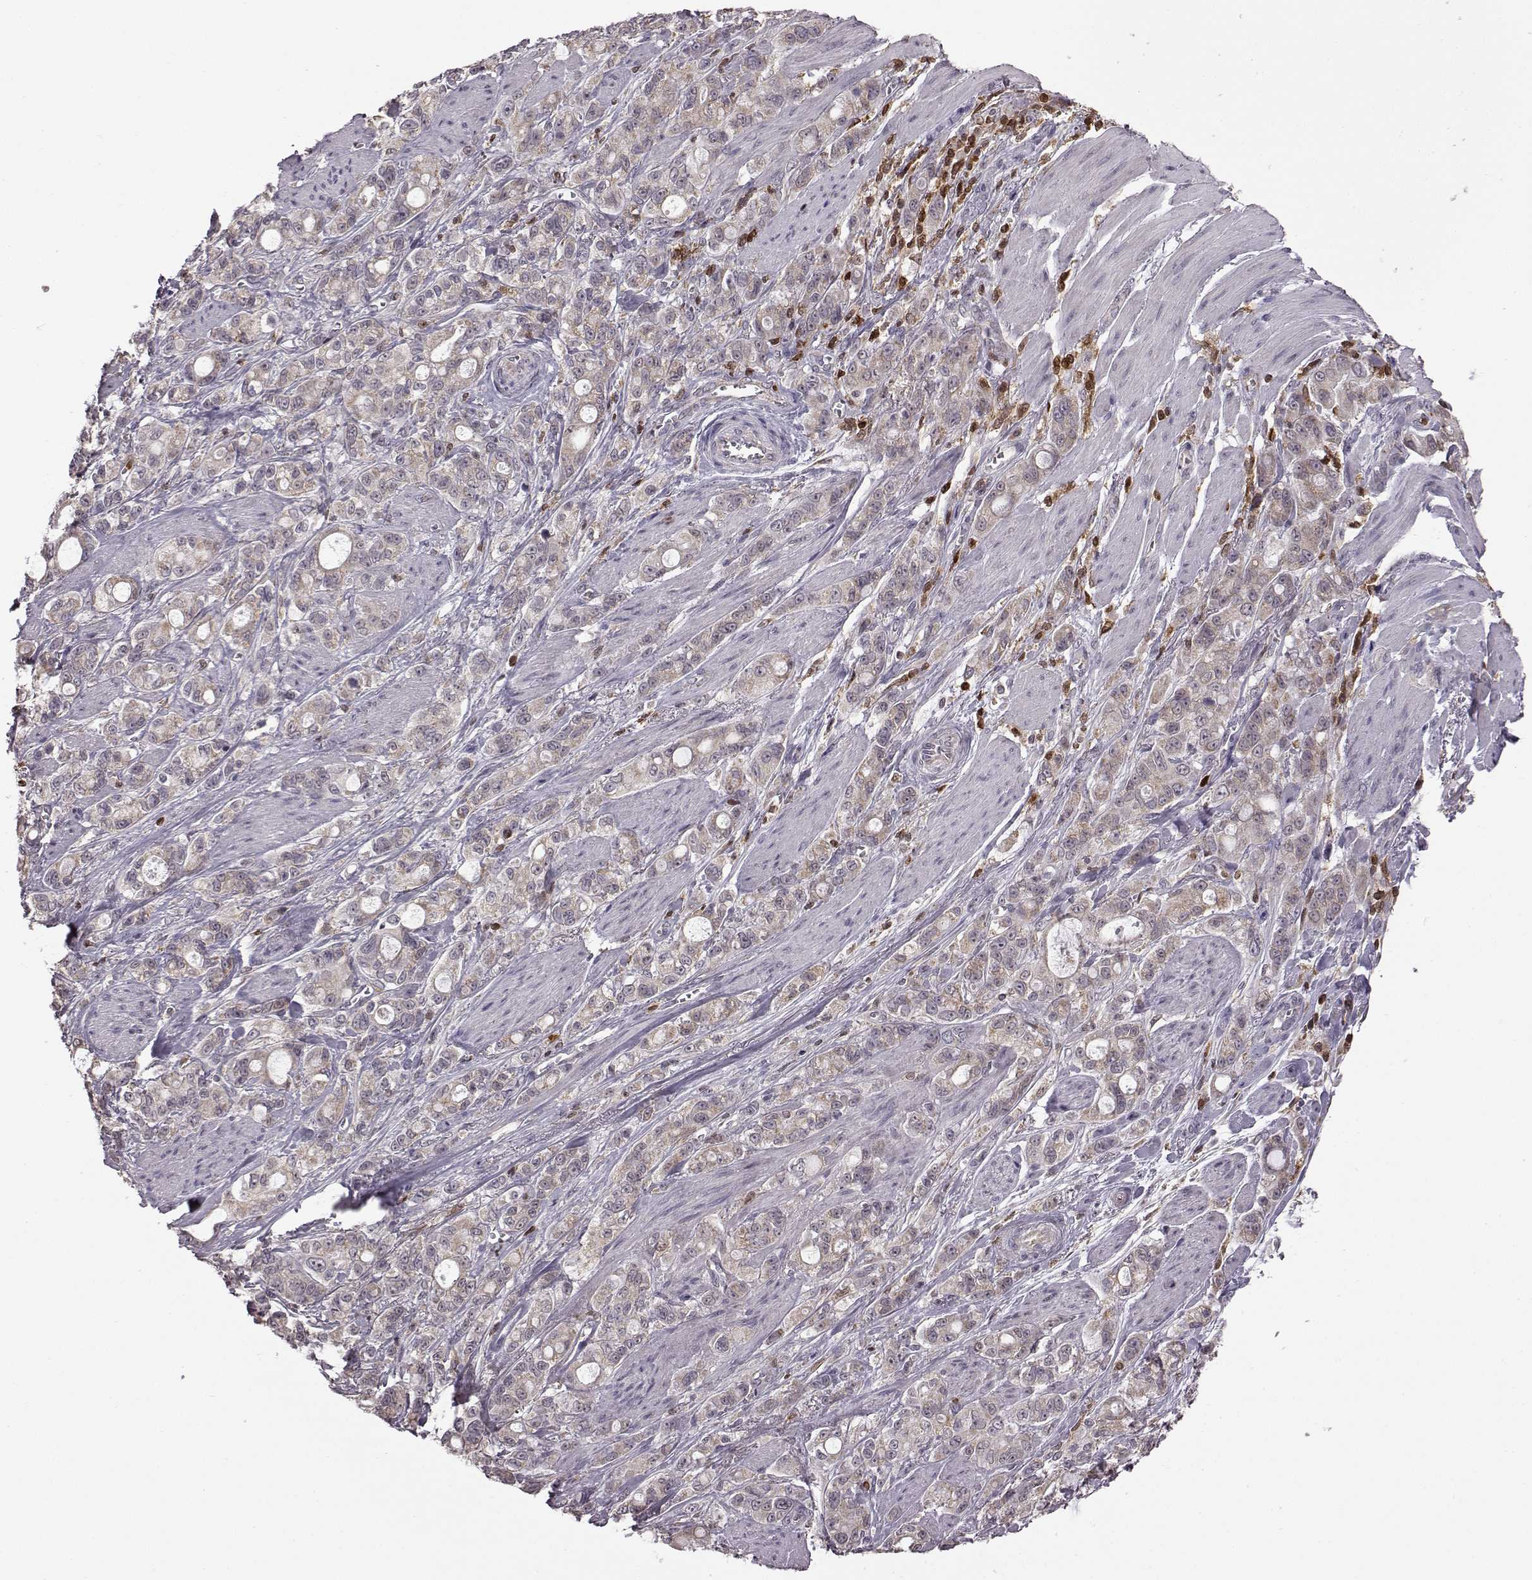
{"staining": {"intensity": "weak", "quantity": "<25%", "location": "cytoplasmic/membranous"}, "tissue": "stomach cancer", "cell_type": "Tumor cells", "image_type": "cancer", "snomed": [{"axis": "morphology", "description": "Adenocarcinoma, NOS"}, {"axis": "topography", "description": "Stomach"}], "caption": "The histopathology image demonstrates no significant staining in tumor cells of adenocarcinoma (stomach).", "gene": "DOK2", "patient": {"sex": "male", "age": 63}}